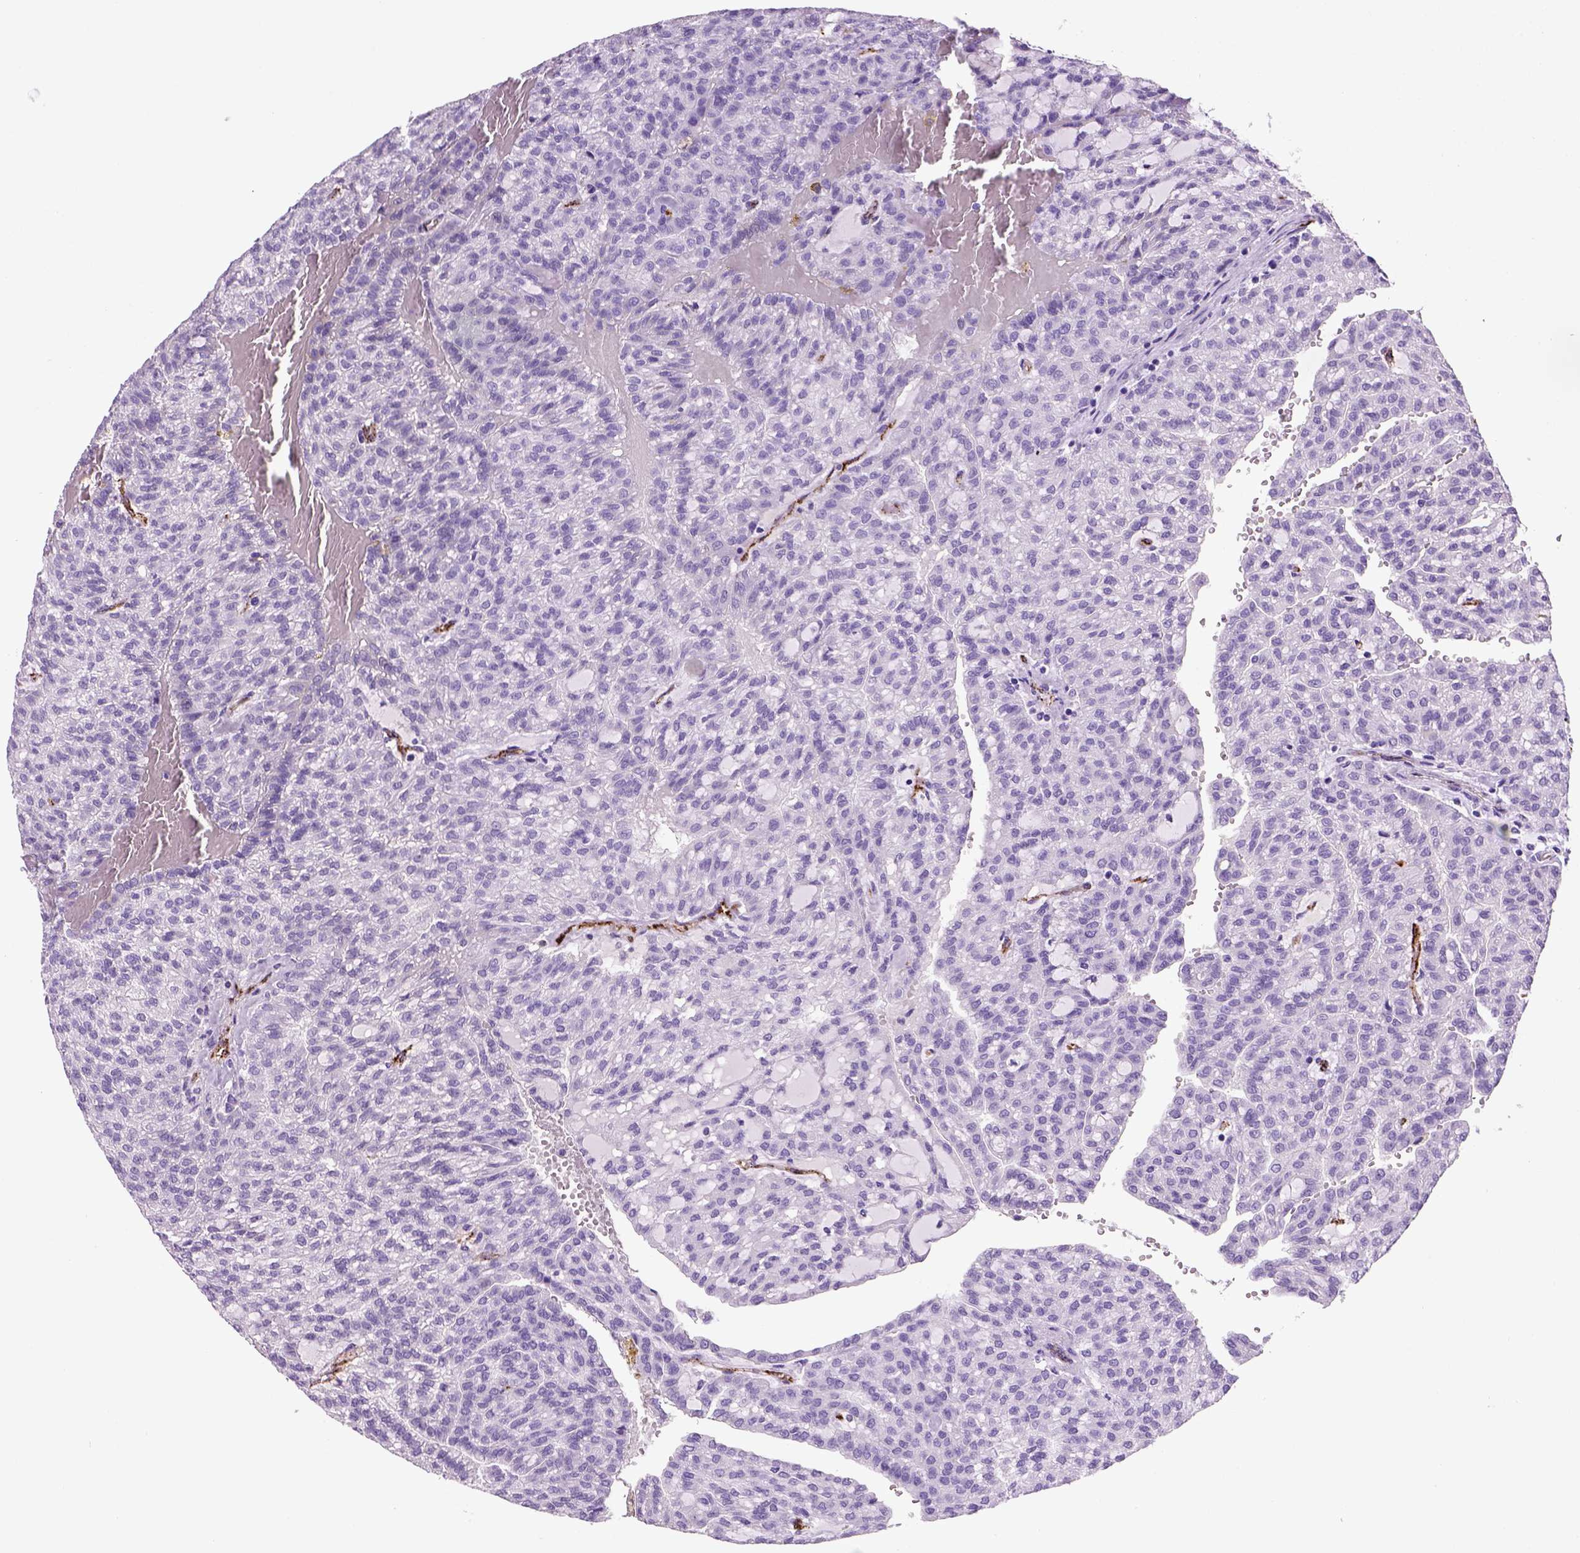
{"staining": {"intensity": "negative", "quantity": "none", "location": "none"}, "tissue": "renal cancer", "cell_type": "Tumor cells", "image_type": "cancer", "snomed": [{"axis": "morphology", "description": "Adenocarcinoma, NOS"}, {"axis": "topography", "description": "Kidney"}], "caption": "Image shows no significant protein expression in tumor cells of renal cancer. (DAB immunohistochemistry (IHC) with hematoxylin counter stain).", "gene": "VWF", "patient": {"sex": "male", "age": 63}}